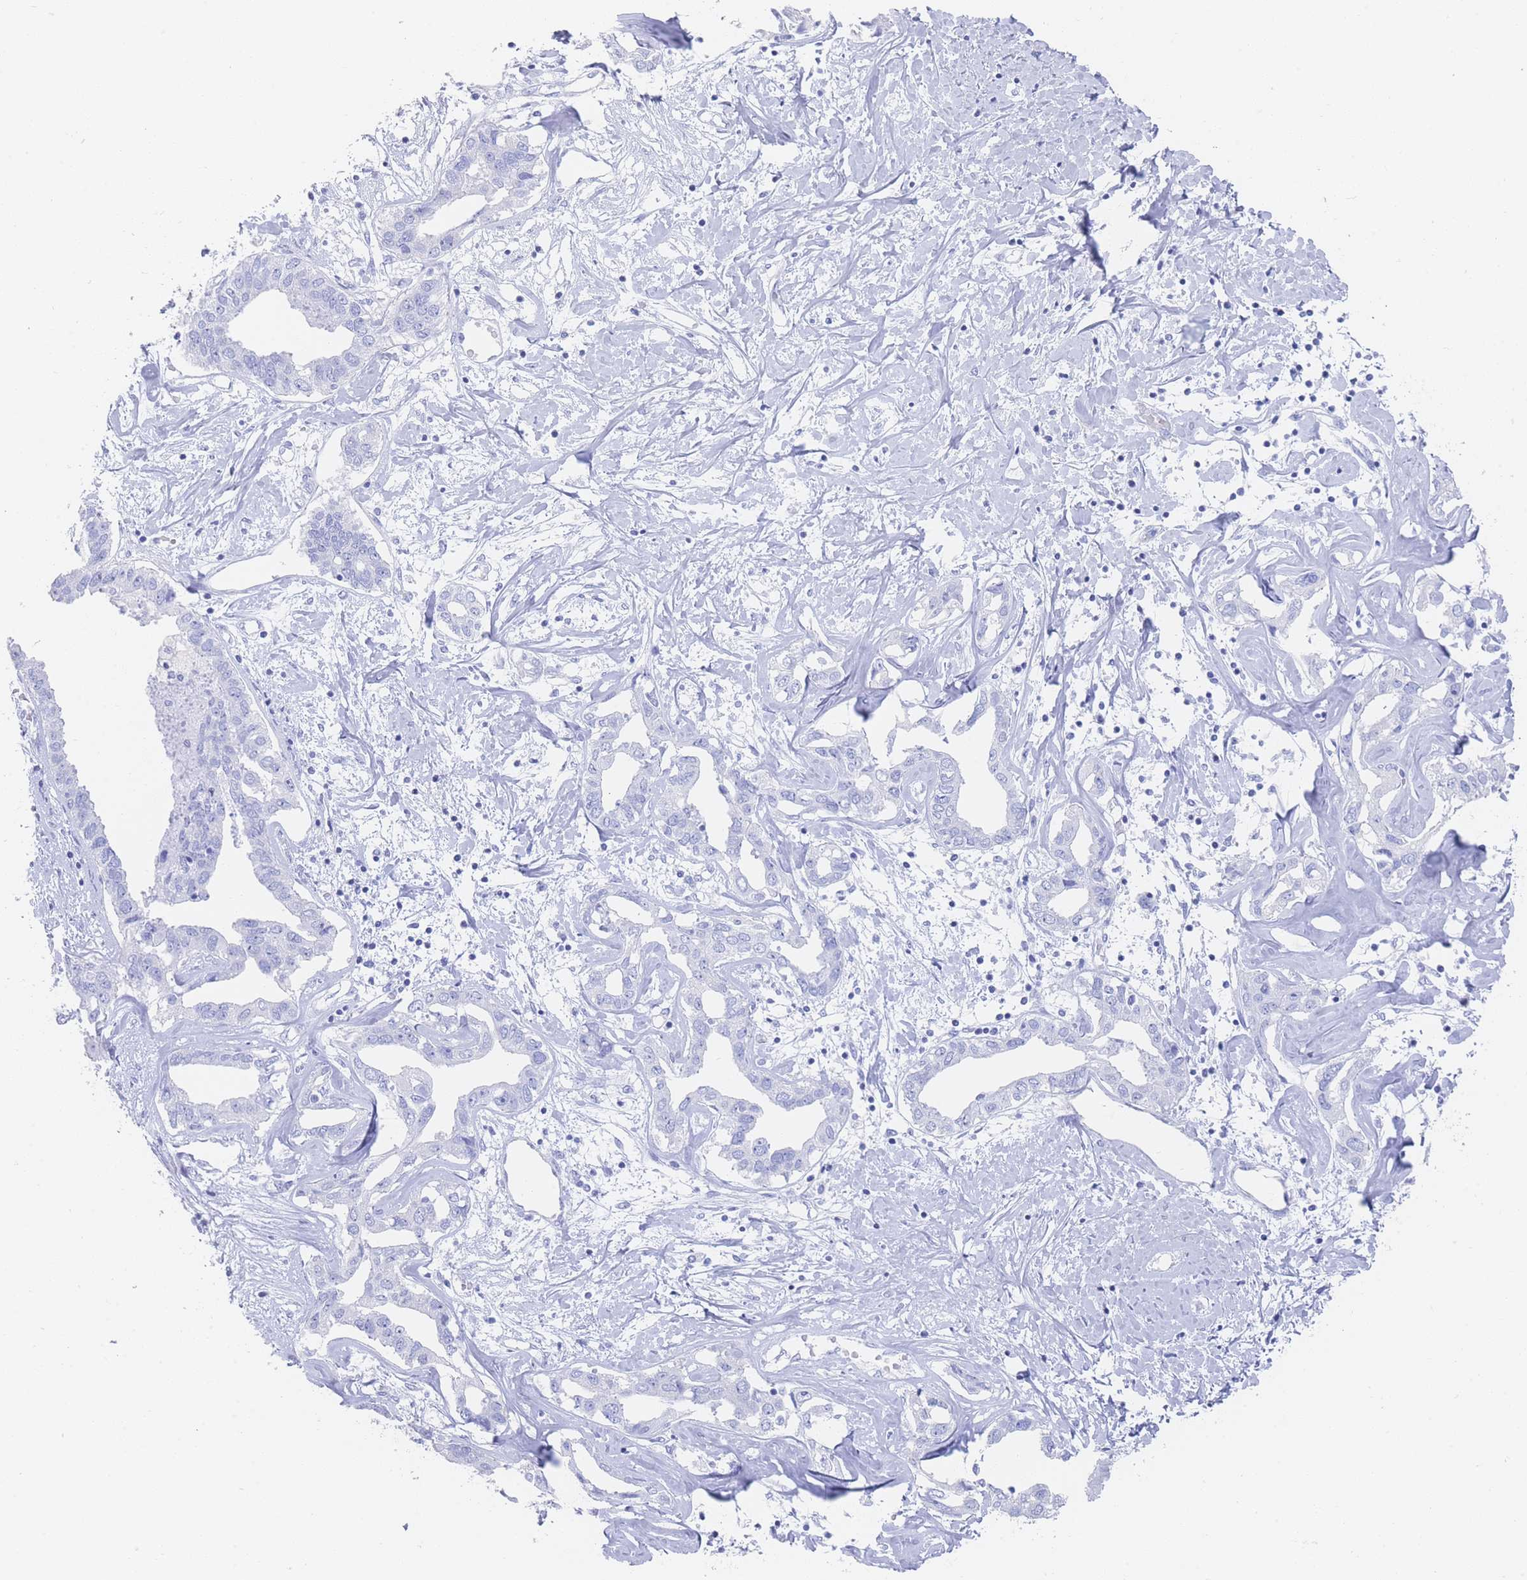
{"staining": {"intensity": "negative", "quantity": "none", "location": "none"}, "tissue": "liver cancer", "cell_type": "Tumor cells", "image_type": "cancer", "snomed": [{"axis": "morphology", "description": "Cholangiocarcinoma"}, {"axis": "topography", "description": "Liver"}], "caption": "Histopathology image shows no significant protein expression in tumor cells of liver cancer.", "gene": "LRRC37A", "patient": {"sex": "male", "age": 59}}